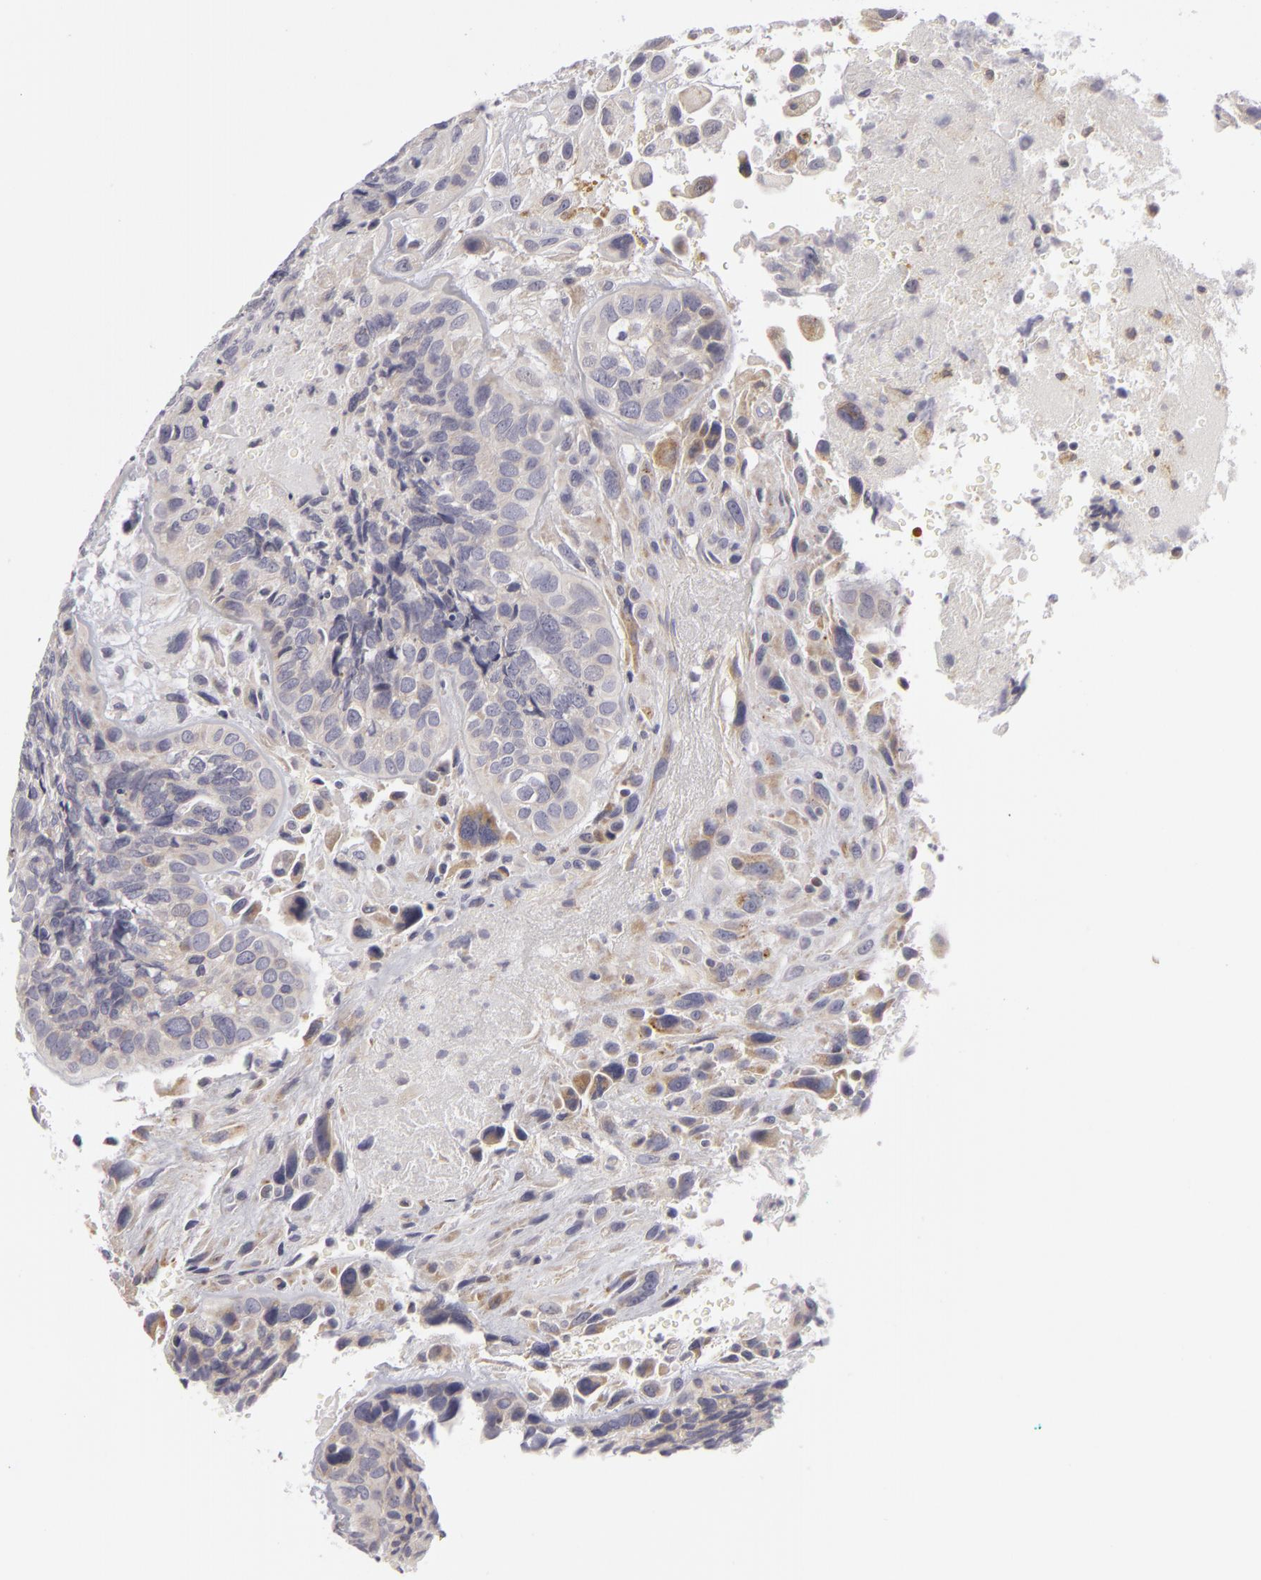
{"staining": {"intensity": "weak", "quantity": "25%-75%", "location": "cytoplasmic/membranous"}, "tissue": "breast cancer", "cell_type": "Tumor cells", "image_type": "cancer", "snomed": [{"axis": "morphology", "description": "Neoplasm, malignant, NOS"}, {"axis": "topography", "description": "Breast"}], "caption": "Immunohistochemistry (IHC) histopathology image of neoplastic tissue: human breast cancer stained using IHC displays low levels of weak protein expression localized specifically in the cytoplasmic/membranous of tumor cells, appearing as a cytoplasmic/membranous brown color.", "gene": "ATP2B3", "patient": {"sex": "female", "age": 50}}